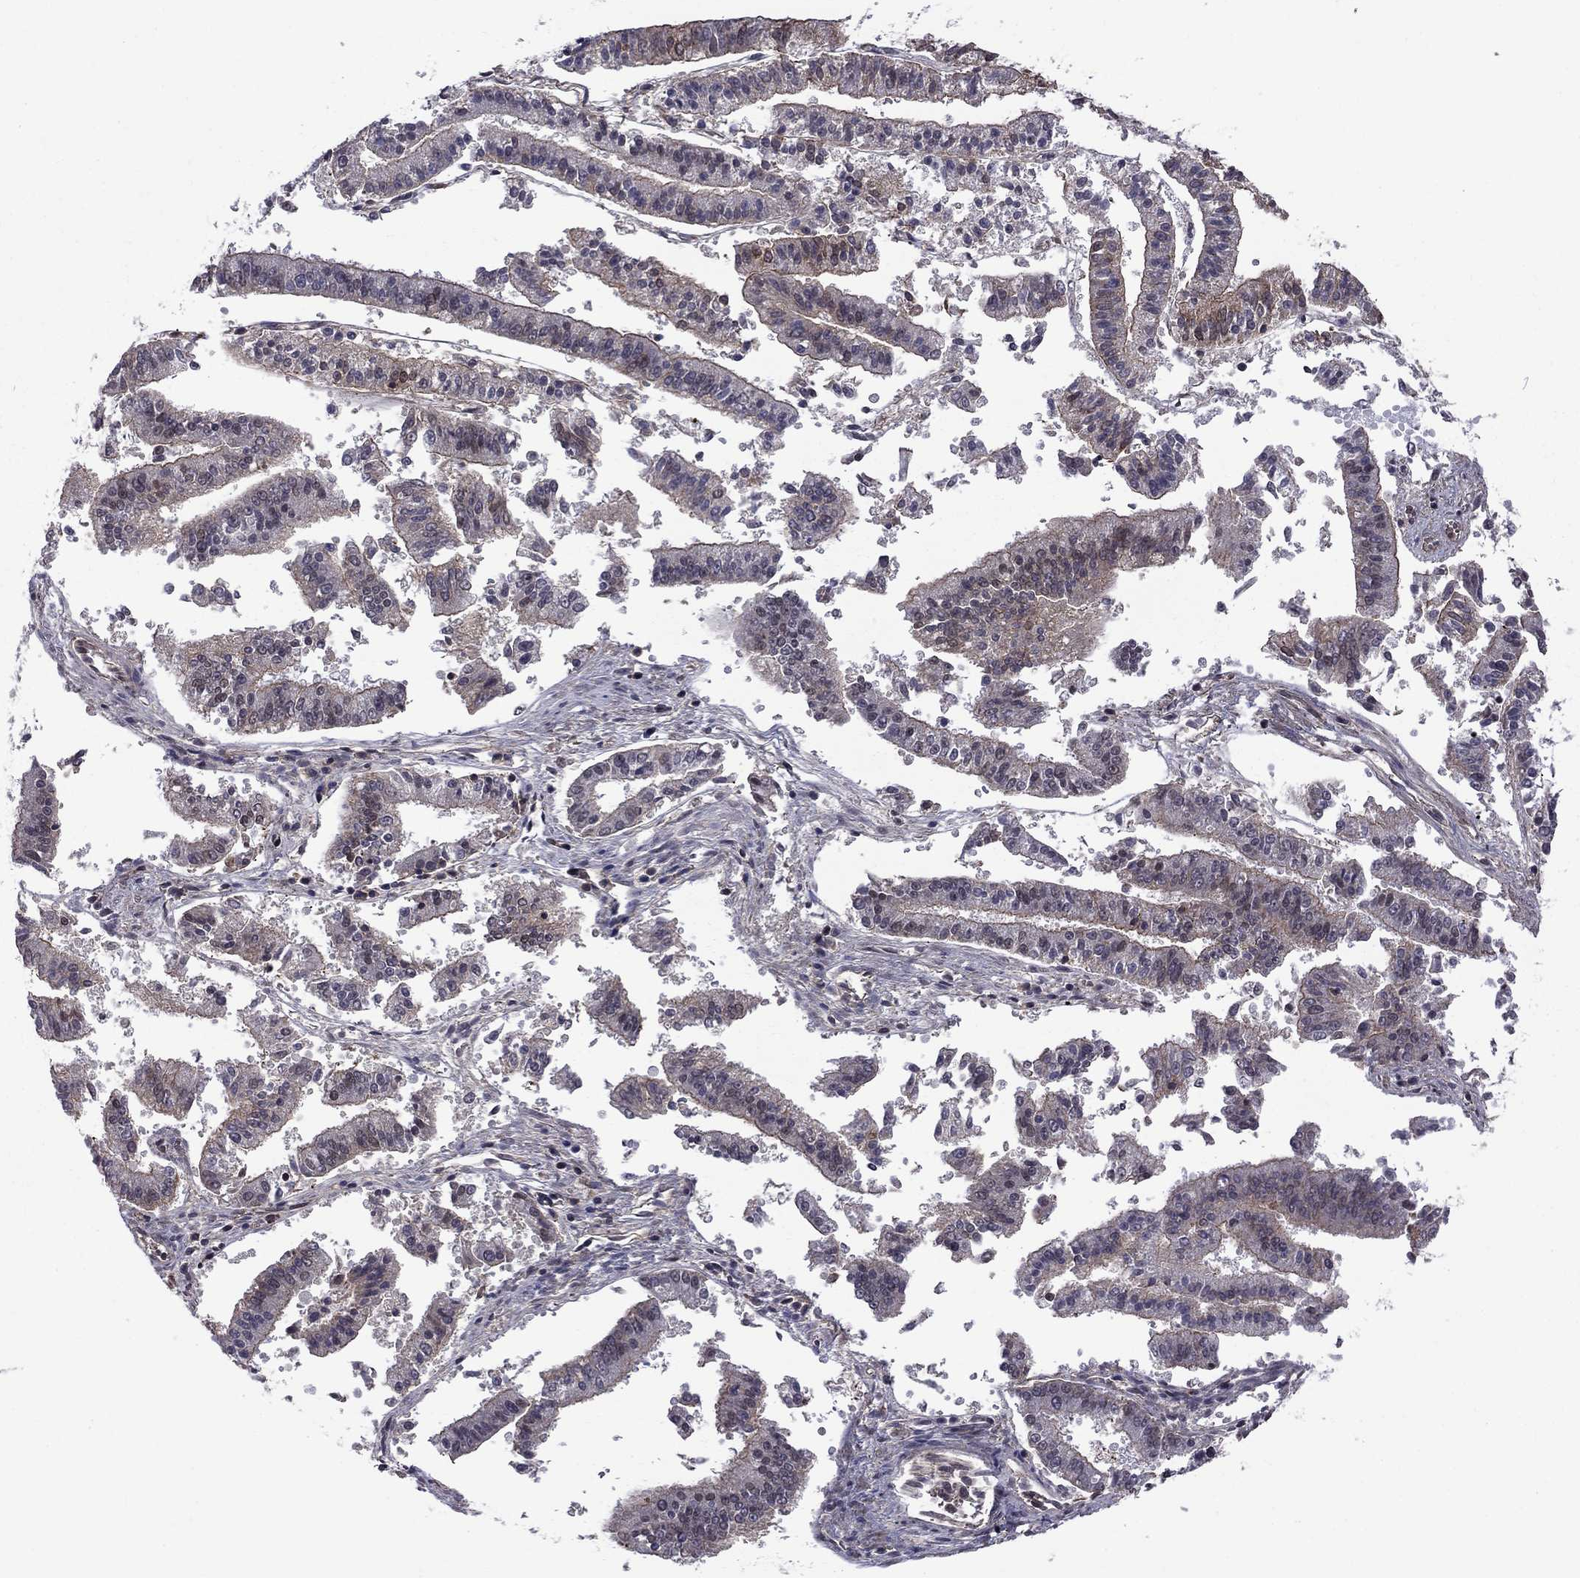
{"staining": {"intensity": "moderate", "quantity": "<25%", "location": "nuclear"}, "tissue": "endometrial cancer", "cell_type": "Tumor cells", "image_type": "cancer", "snomed": [{"axis": "morphology", "description": "Adenocarcinoma, NOS"}, {"axis": "topography", "description": "Endometrium"}], "caption": "Approximately <25% of tumor cells in human endometrial cancer (adenocarcinoma) reveal moderate nuclear protein staining as visualized by brown immunohistochemical staining.", "gene": "BRF1", "patient": {"sex": "female", "age": 66}}